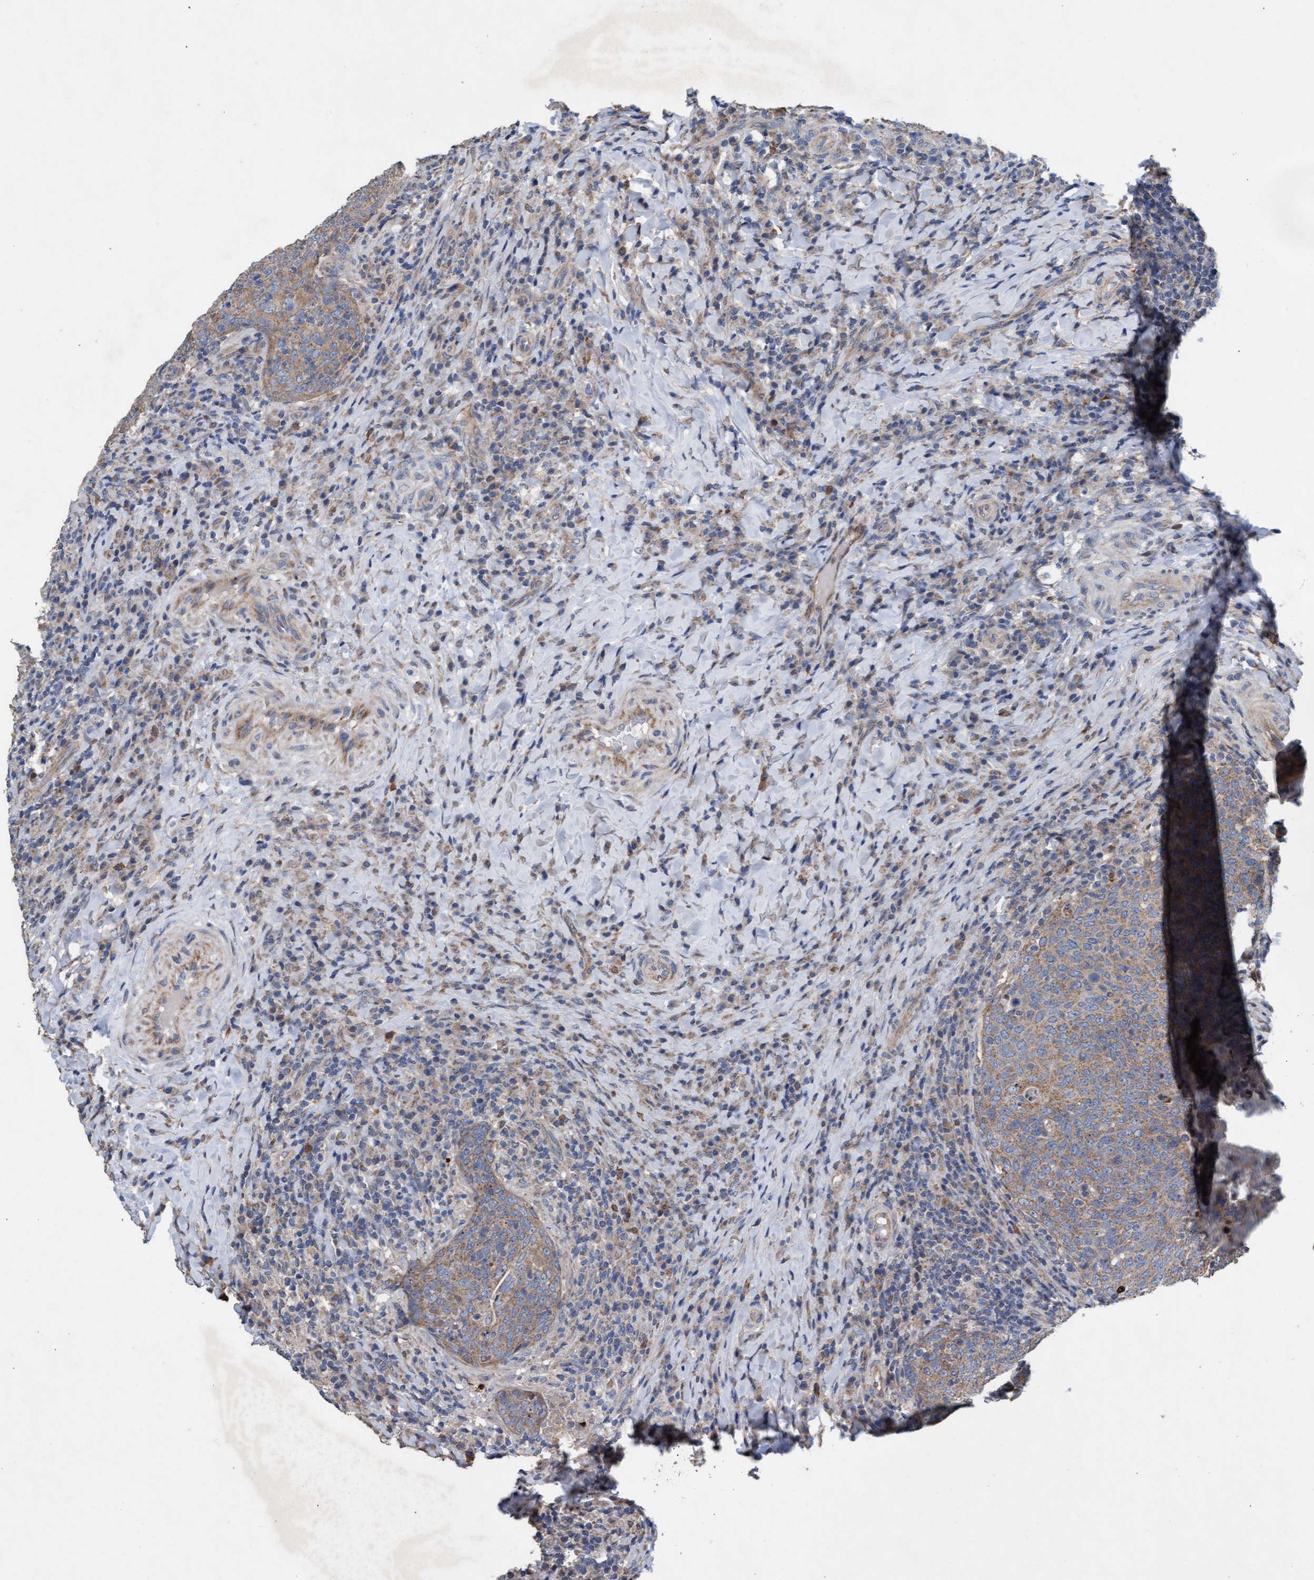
{"staining": {"intensity": "weak", "quantity": ">75%", "location": "cytoplasmic/membranous"}, "tissue": "head and neck cancer", "cell_type": "Tumor cells", "image_type": "cancer", "snomed": [{"axis": "morphology", "description": "Squamous cell carcinoma, NOS"}, {"axis": "morphology", "description": "Squamous cell carcinoma, metastatic, NOS"}, {"axis": "topography", "description": "Lymph node"}, {"axis": "topography", "description": "Head-Neck"}], "caption": "Immunohistochemical staining of head and neck metastatic squamous cell carcinoma displays weak cytoplasmic/membranous protein positivity in approximately >75% of tumor cells.", "gene": "MRPL38", "patient": {"sex": "male", "age": 62}}